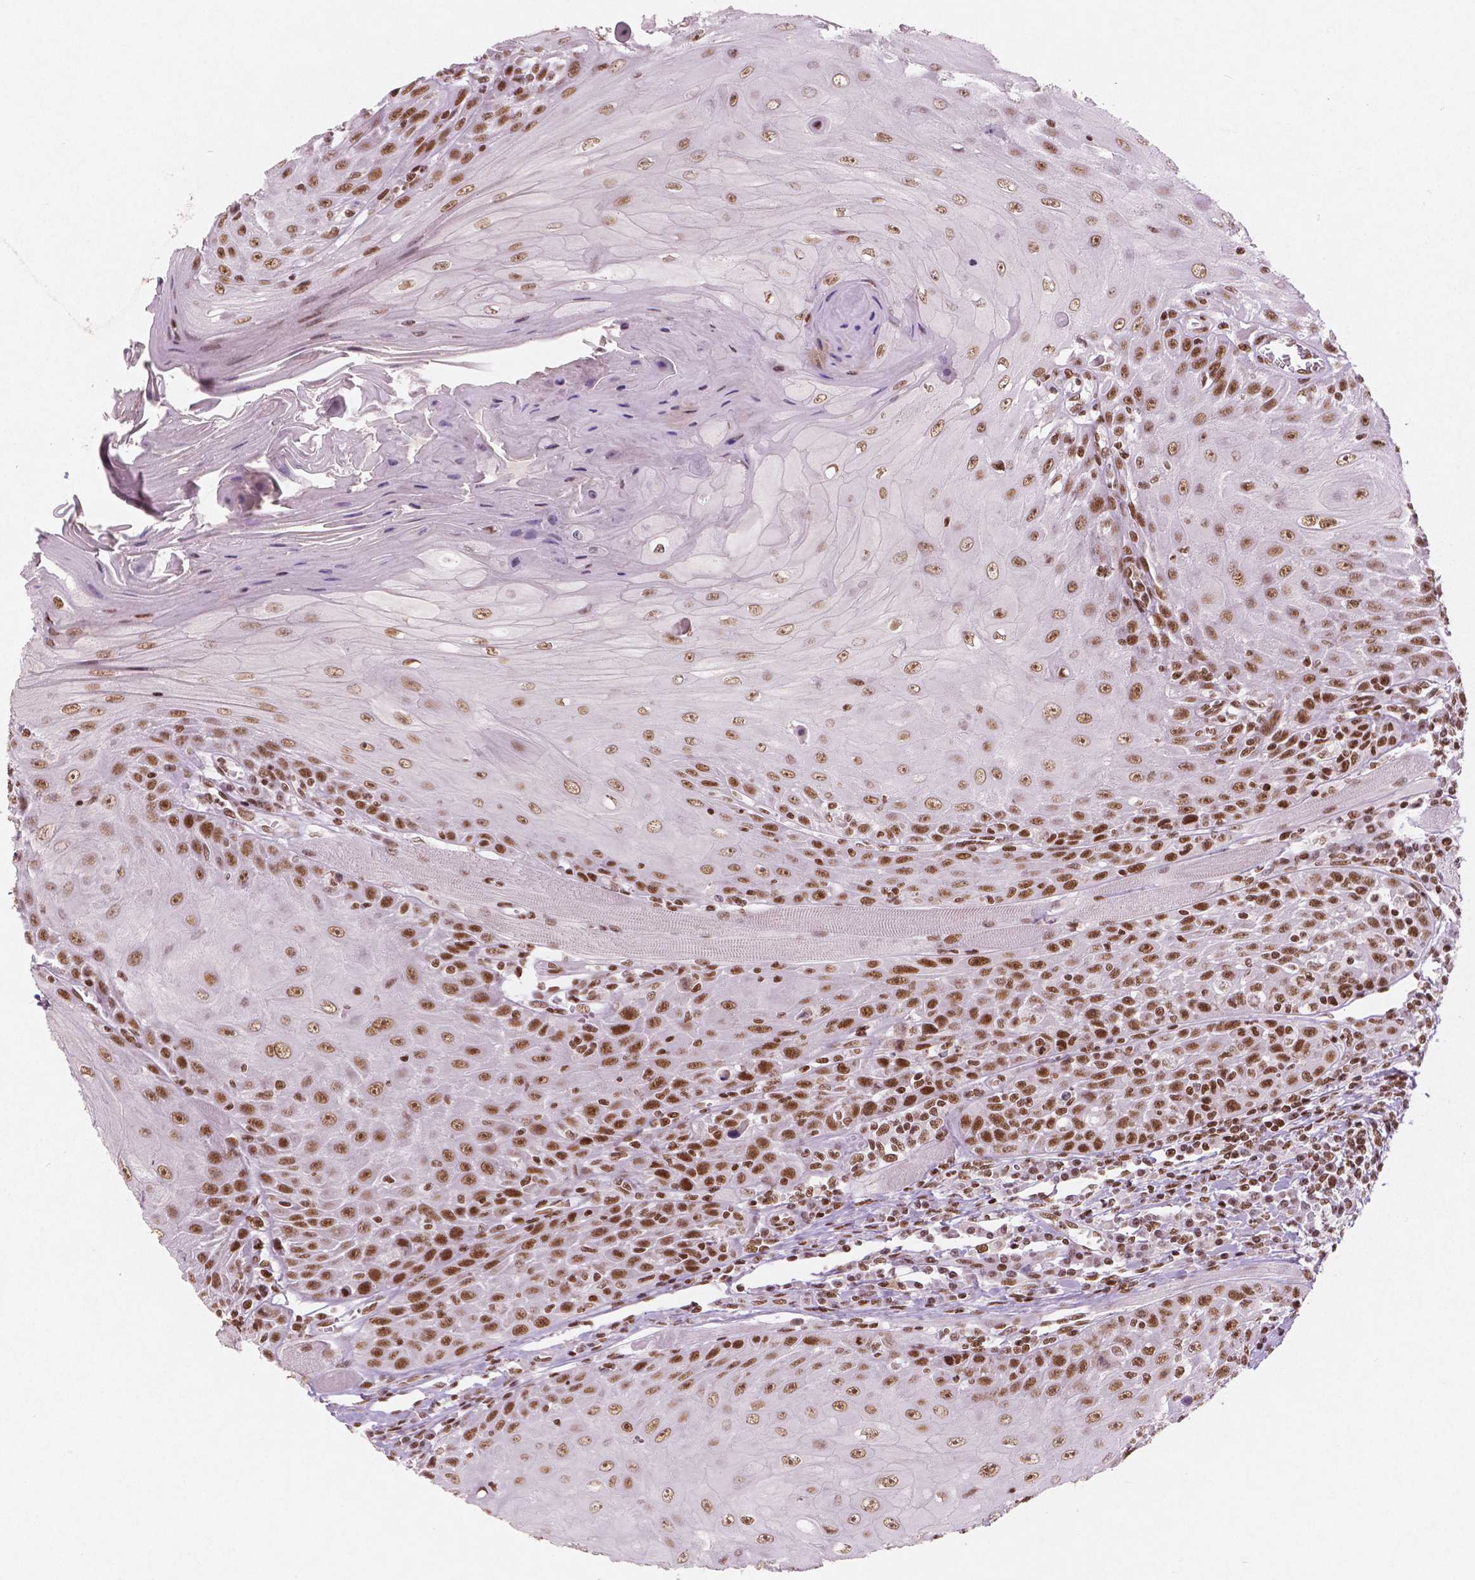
{"staining": {"intensity": "moderate", "quantity": ">75%", "location": "nuclear"}, "tissue": "head and neck cancer", "cell_type": "Tumor cells", "image_type": "cancer", "snomed": [{"axis": "morphology", "description": "Squamous cell carcinoma, NOS"}, {"axis": "topography", "description": "Head-Neck"}], "caption": "Protein staining of head and neck cancer tissue reveals moderate nuclear expression in approximately >75% of tumor cells. (IHC, brightfield microscopy, high magnification).", "gene": "BRD4", "patient": {"sex": "male", "age": 52}}